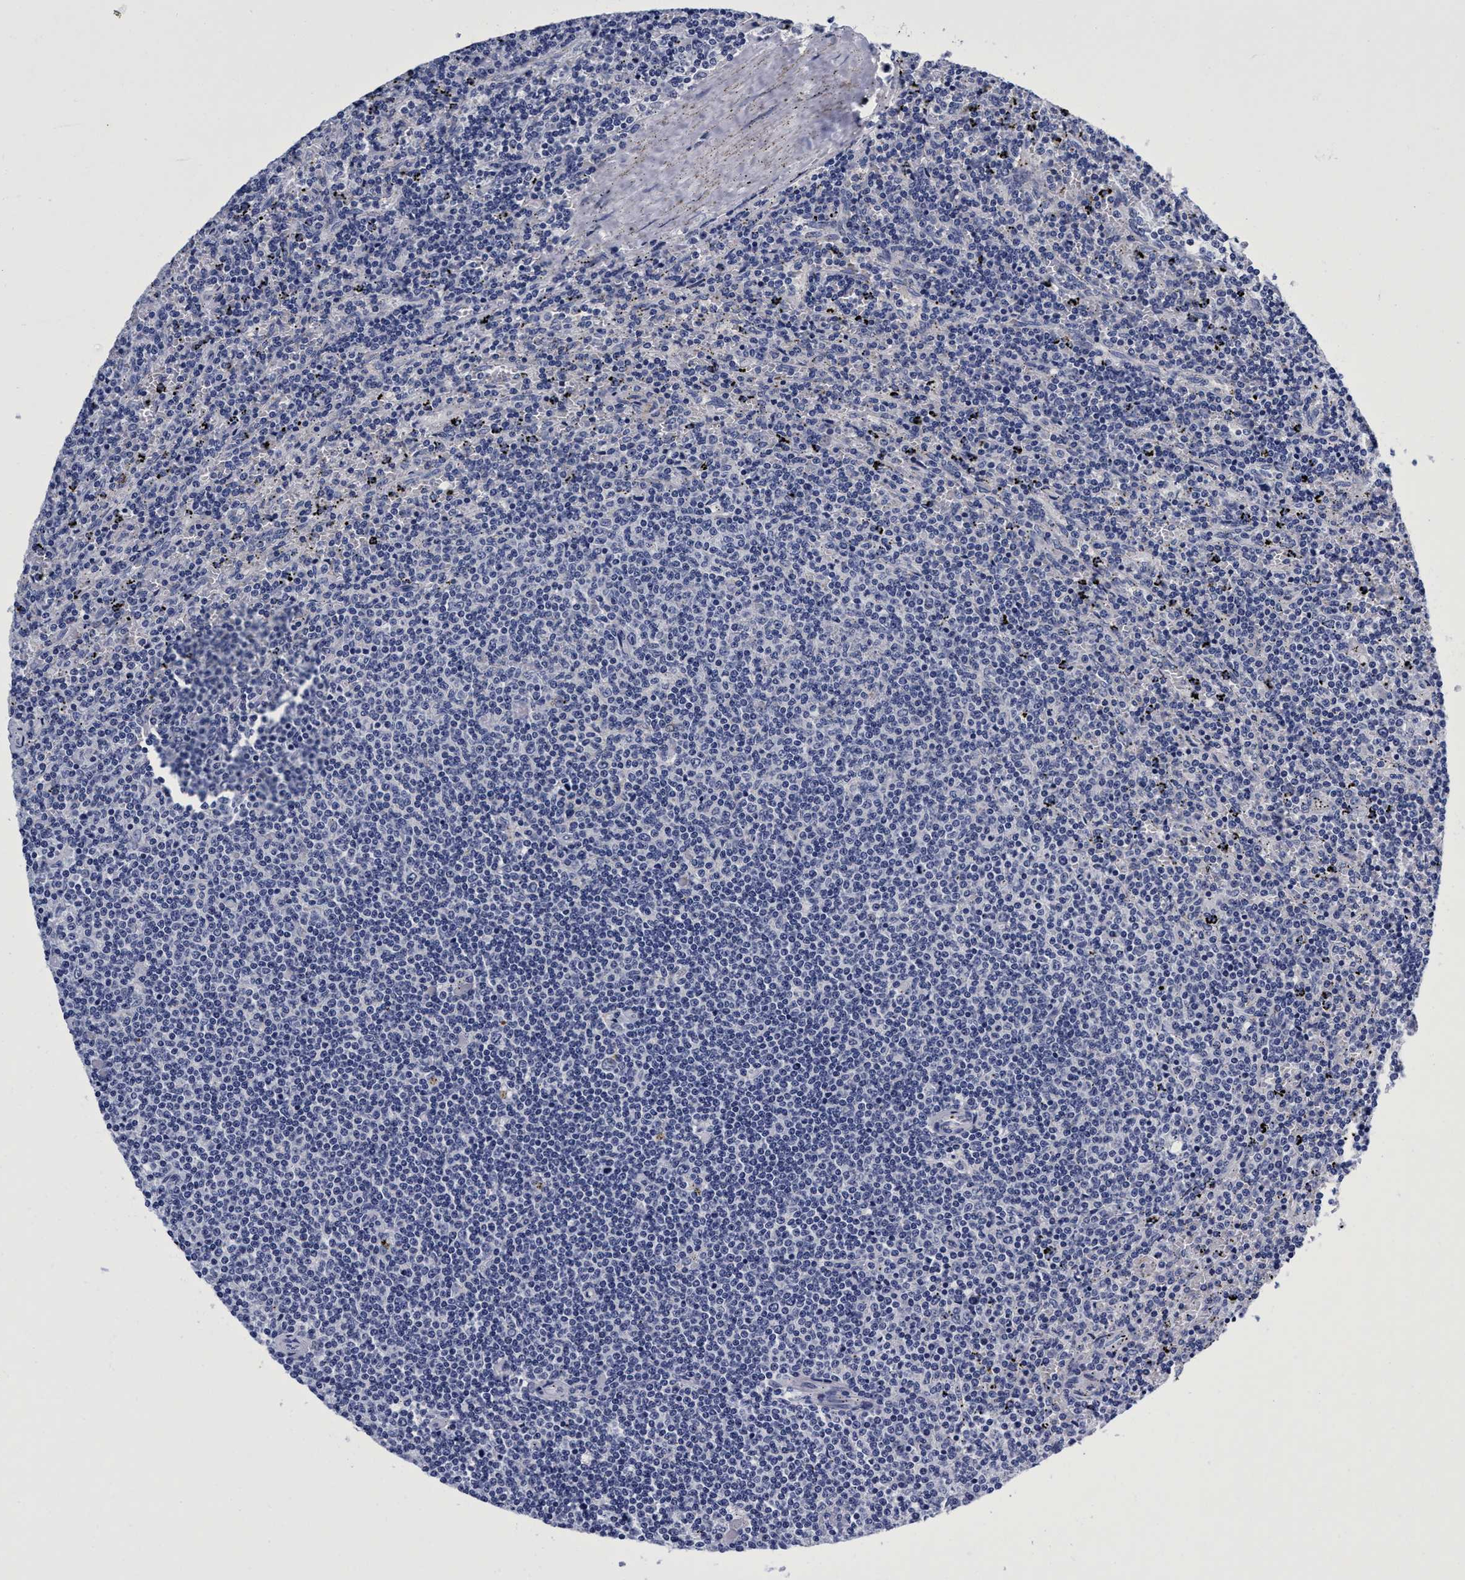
{"staining": {"intensity": "negative", "quantity": "none", "location": "none"}, "tissue": "lymphoma", "cell_type": "Tumor cells", "image_type": "cancer", "snomed": [{"axis": "morphology", "description": "Malignant lymphoma, non-Hodgkin's type, Low grade"}, {"axis": "topography", "description": "Spleen"}], "caption": "Immunohistochemistry (IHC) of lymphoma reveals no expression in tumor cells.", "gene": "PLPPR1", "patient": {"sex": "female", "age": 50}}